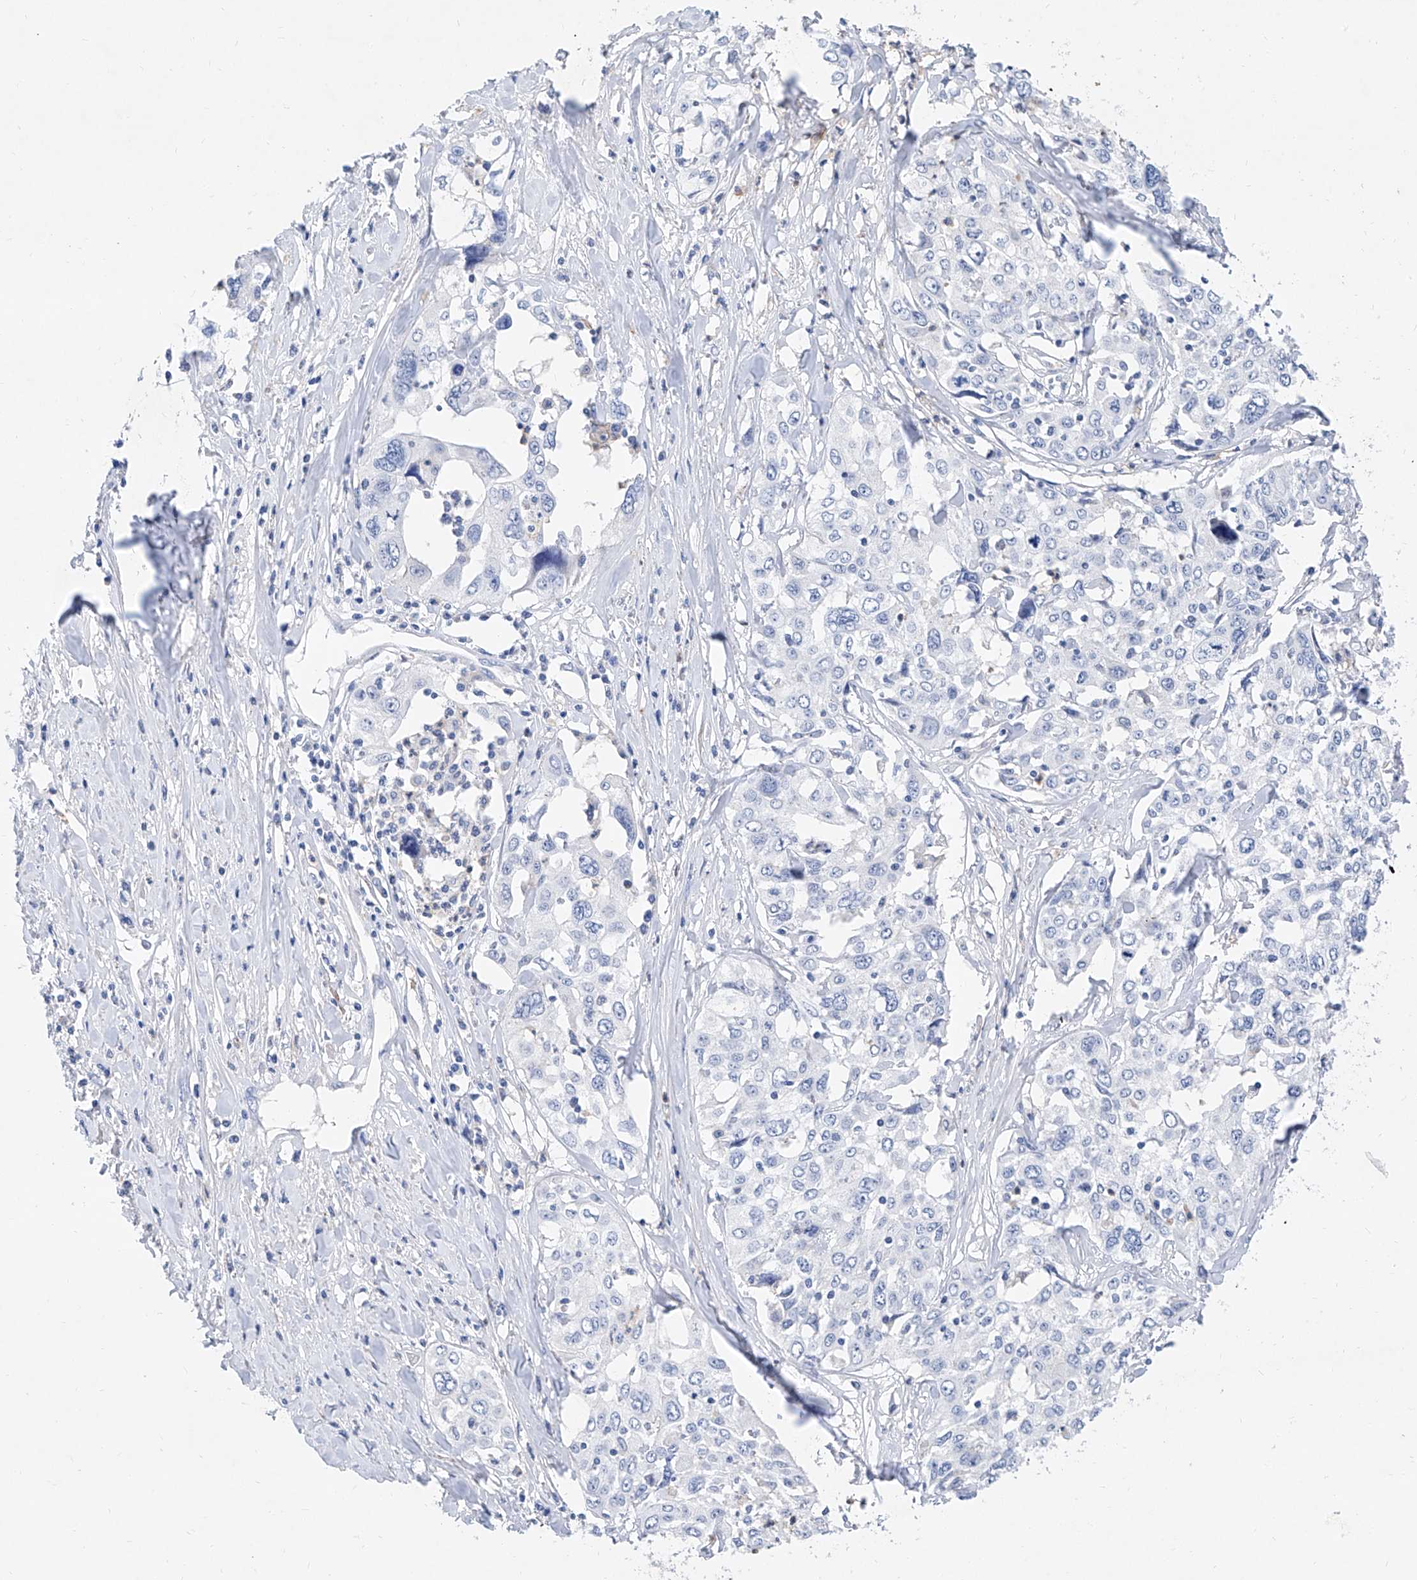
{"staining": {"intensity": "negative", "quantity": "none", "location": "none"}, "tissue": "cervical cancer", "cell_type": "Tumor cells", "image_type": "cancer", "snomed": [{"axis": "morphology", "description": "Squamous cell carcinoma, NOS"}, {"axis": "topography", "description": "Cervix"}], "caption": "Tumor cells are negative for protein expression in human cervical squamous cell carcinoma.", "gene": "SLC25A29", "patient": {"sex": "female", "age": 31}}